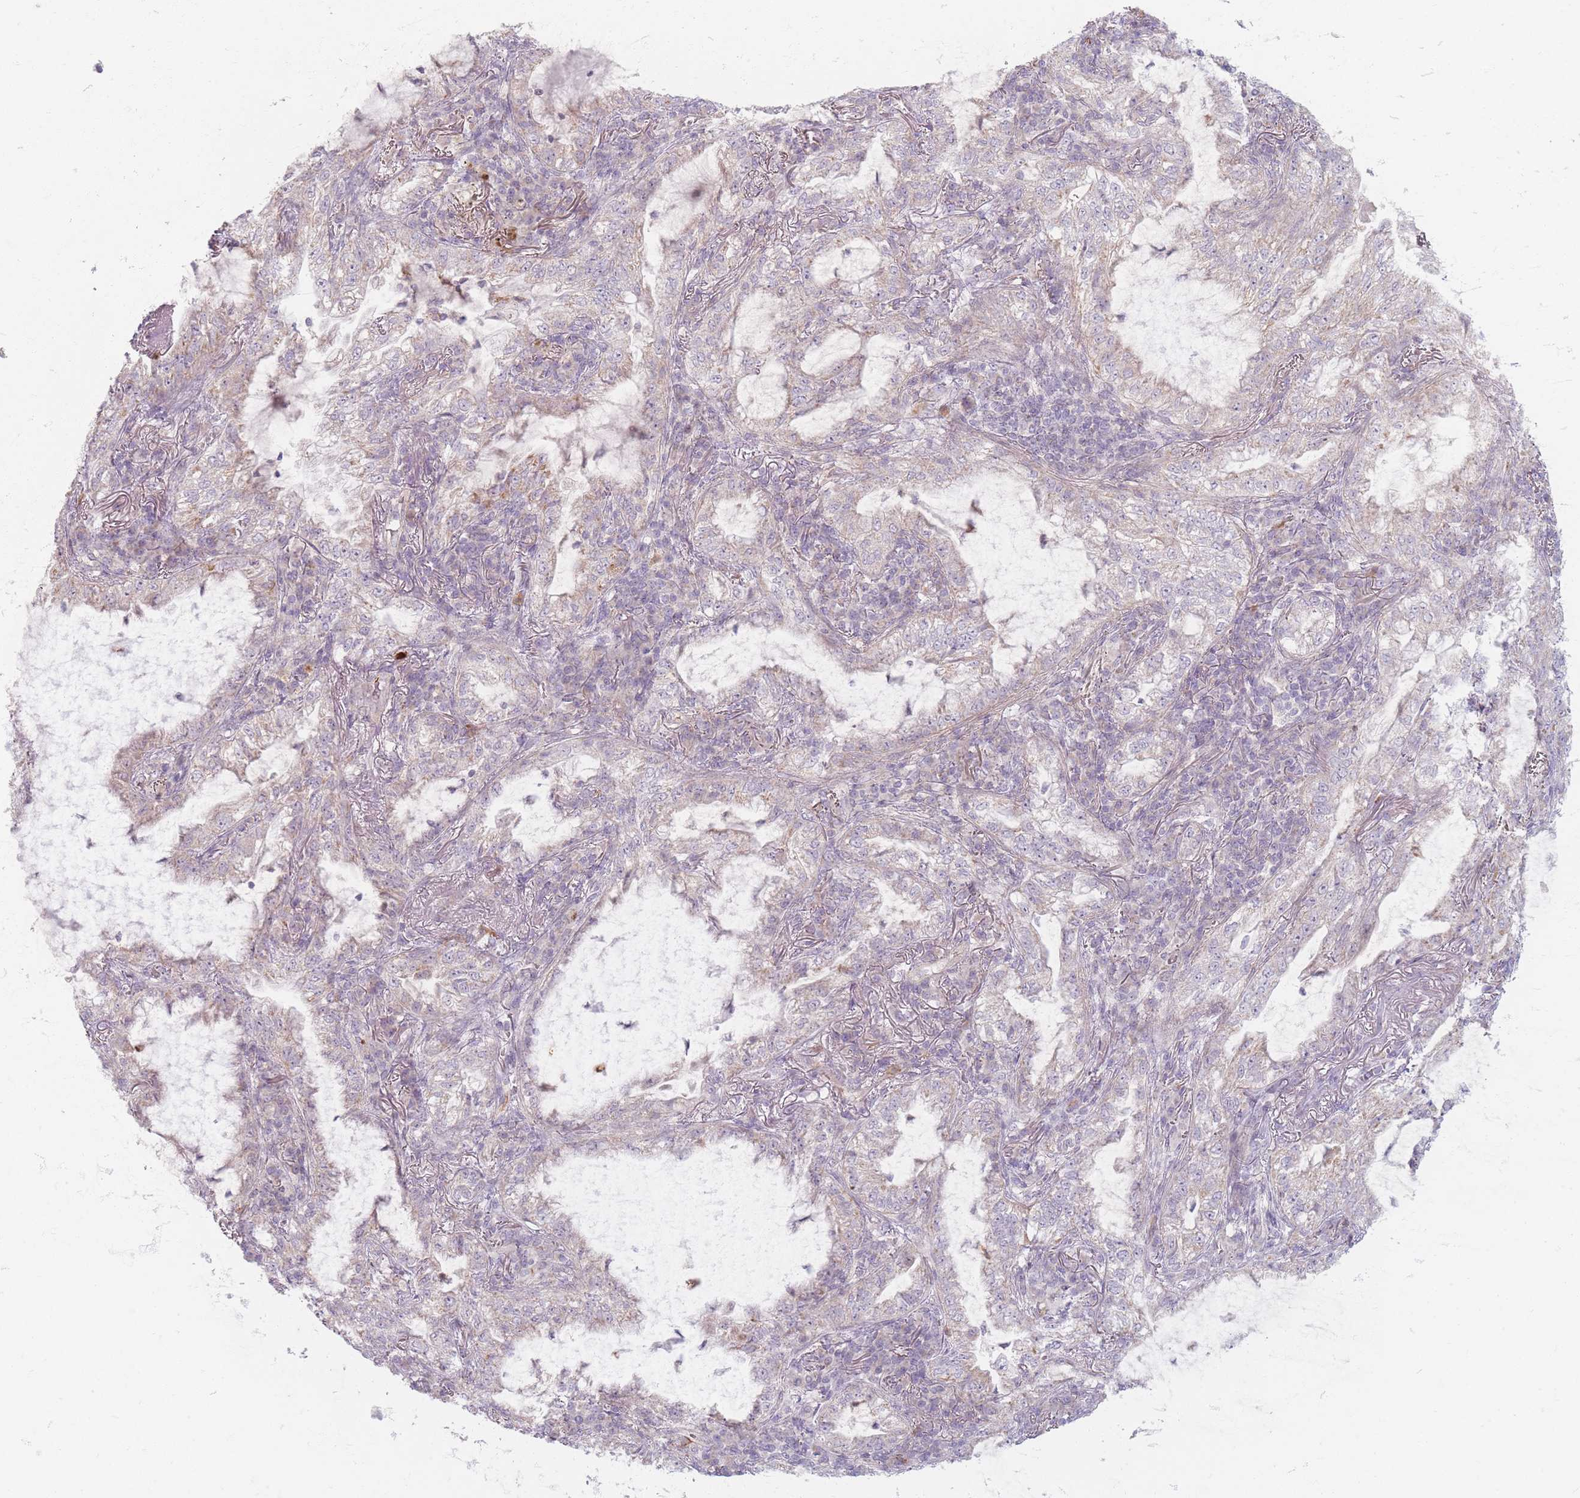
{"staining": {"intensity": "moderate", "quantity": "<25%", "location": "cytoplasmic/membranous"}, "tissue": "lung cancer", "cell_type": "Tumor cells", "image_type": "cancer", "snomed": [{"axis": "morphology", "description": "Adenocarcinoma, NOS"}, {"axis": "topography", "description": "Lung"}], "caption": "Adenocarcinoma (lung) stained for a protein shows moderate cytoplasmic/membranous positivity in tumor cells. The protein is stained brown, and the nuclei are stained in blue (DAB IHC with brightfield microscopy, high magnification).", "gene": "CHCHD7", "patient": {"sex": "female", "age": 73}}